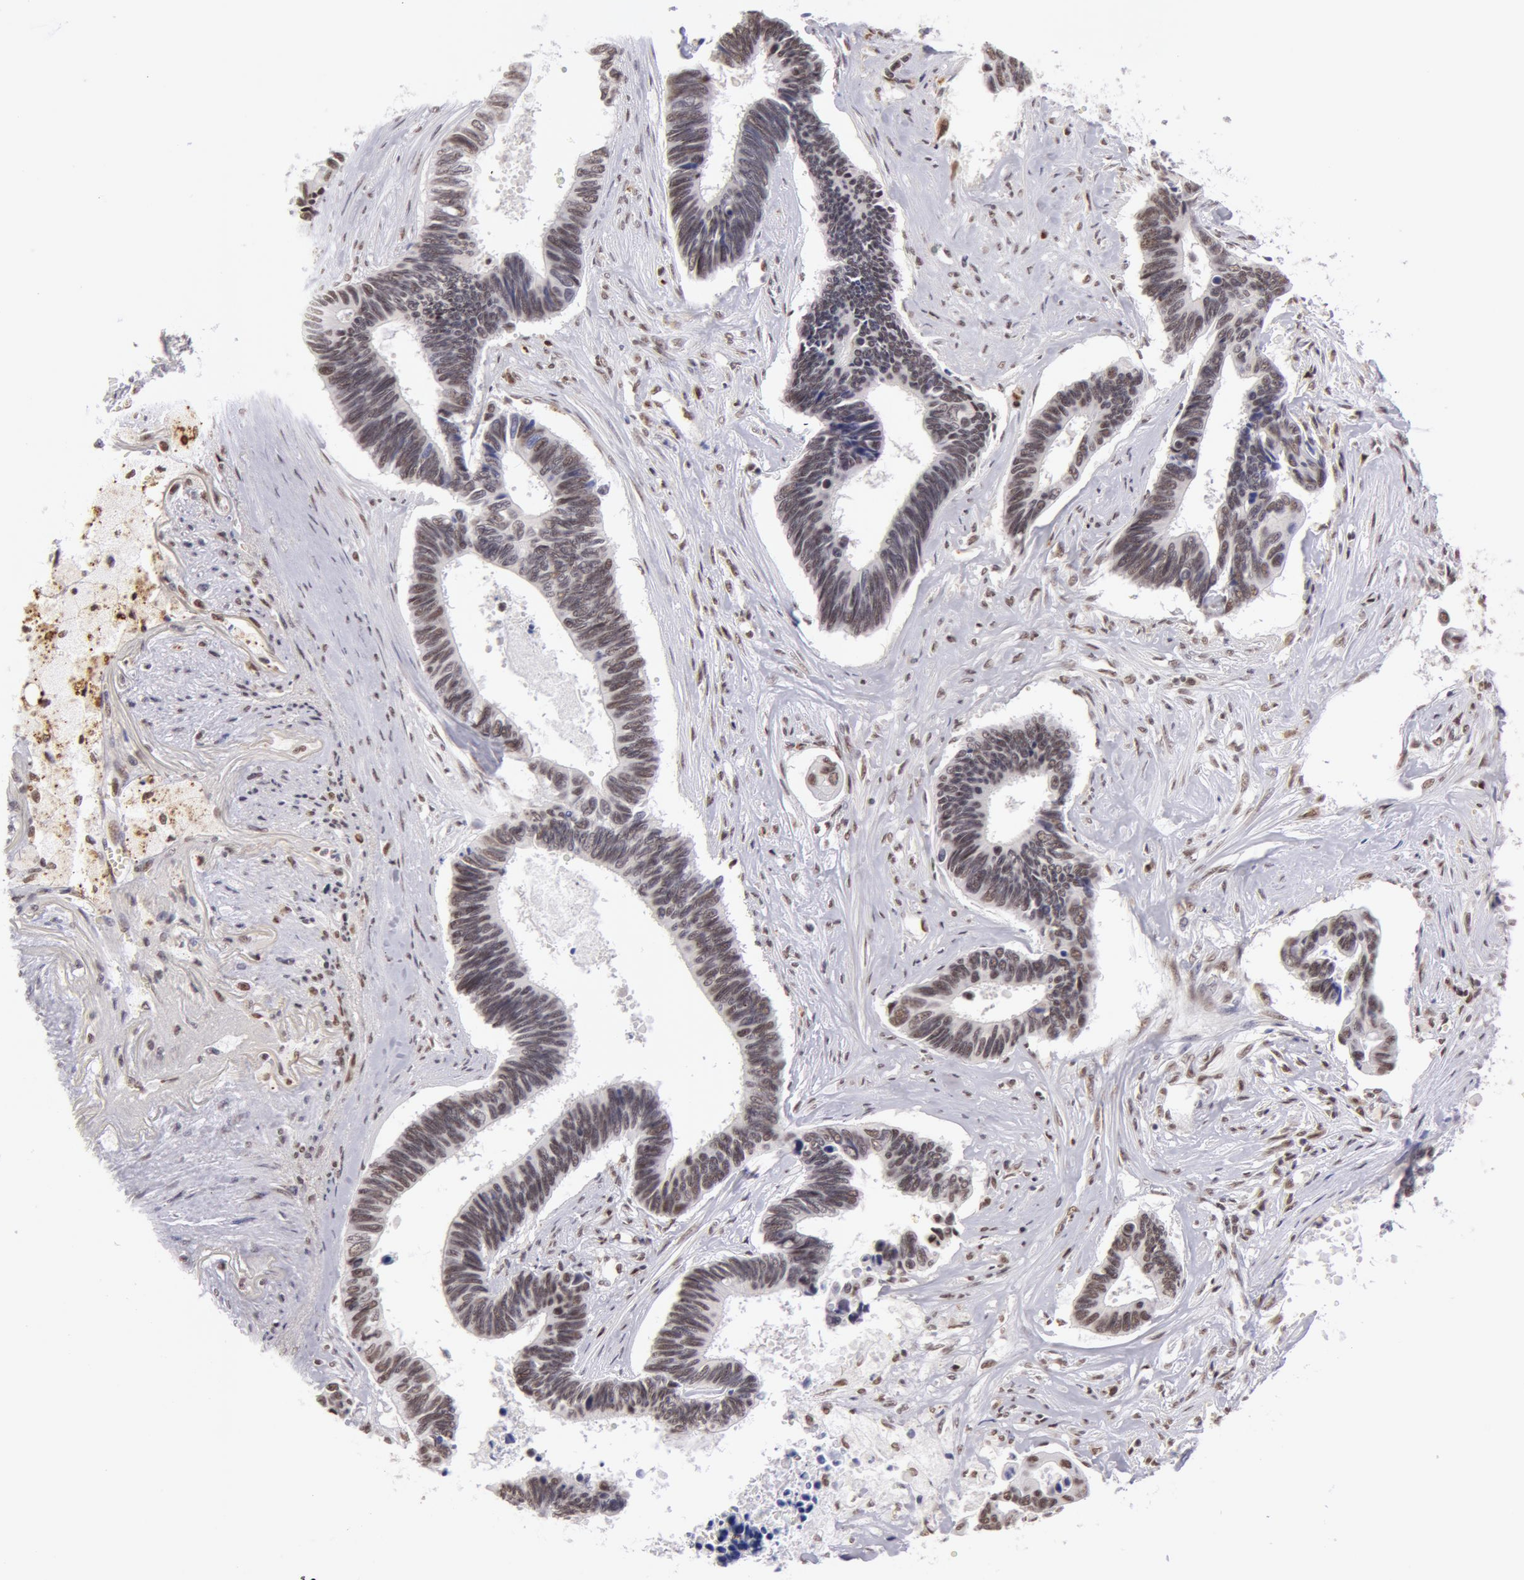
{"staining": {"intensity": "weak", "quantity": "25%-75%", "location": "nuclear"}, "tissue": "pancreatic cancer", "cell_type": "Tumor cells", "image_type": "cancer", "snomed": [{"axis": "morphology", "description": "Adenocarcinoma, NOS"}, {"axis": "topography", "description": "Pancreas"}], "caption": "IHC micrograph of neoplastic tissue: human adenocarcinoma (pancreatic) stained using IHC demonstrates low levels of weak protein expression localized specifically in the nuclear of tumor cells, appearing as a nuclear brown color.", "gene": "VRTN", "patient": {"sex": "female", "age": 70}}